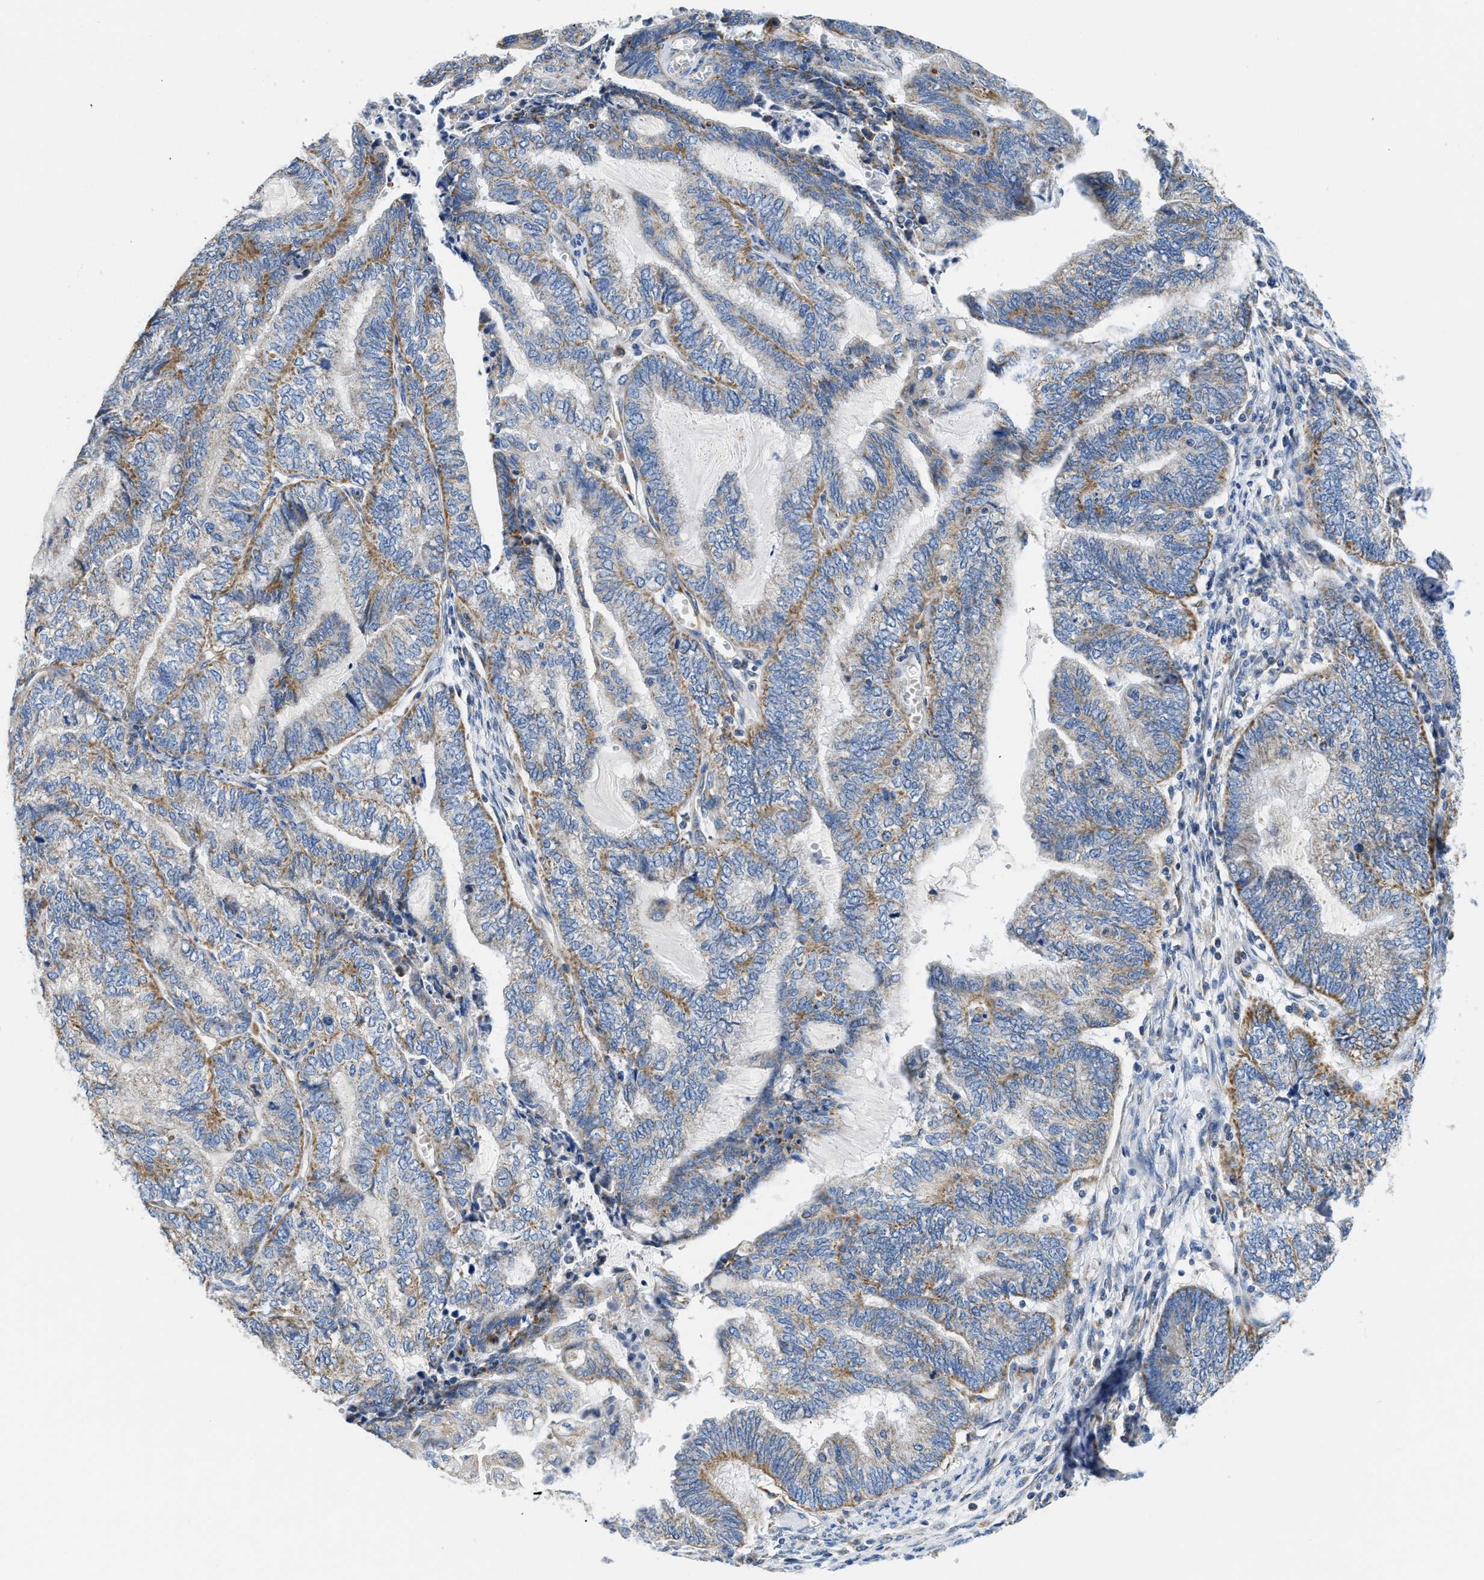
{"staining": {"intensity": "moderate", "quantity": ">75%", "location": "cytoplasmic/membranous"}, "tissue": "endometrial cancer", "cell_type": "Tumor cells", "image_type": "cancer", "snomed": [{"axis": "morphology", "description": "Adenocarcinoma, NOS"}, {"axis": "topography", "description": "Uterus"}, {"axis": "topography", "description": "Endometrium"}], "caption": "The photomicrograph displays immunohistochemical staining of adenocarcinoma (endometrial). There is moderate cytoplasmic/membranous positivity is appreciated in approximately >75% of tumor cells.", "gene": "SLC25A13", "patient": {"sex": "female", "age": 70}}